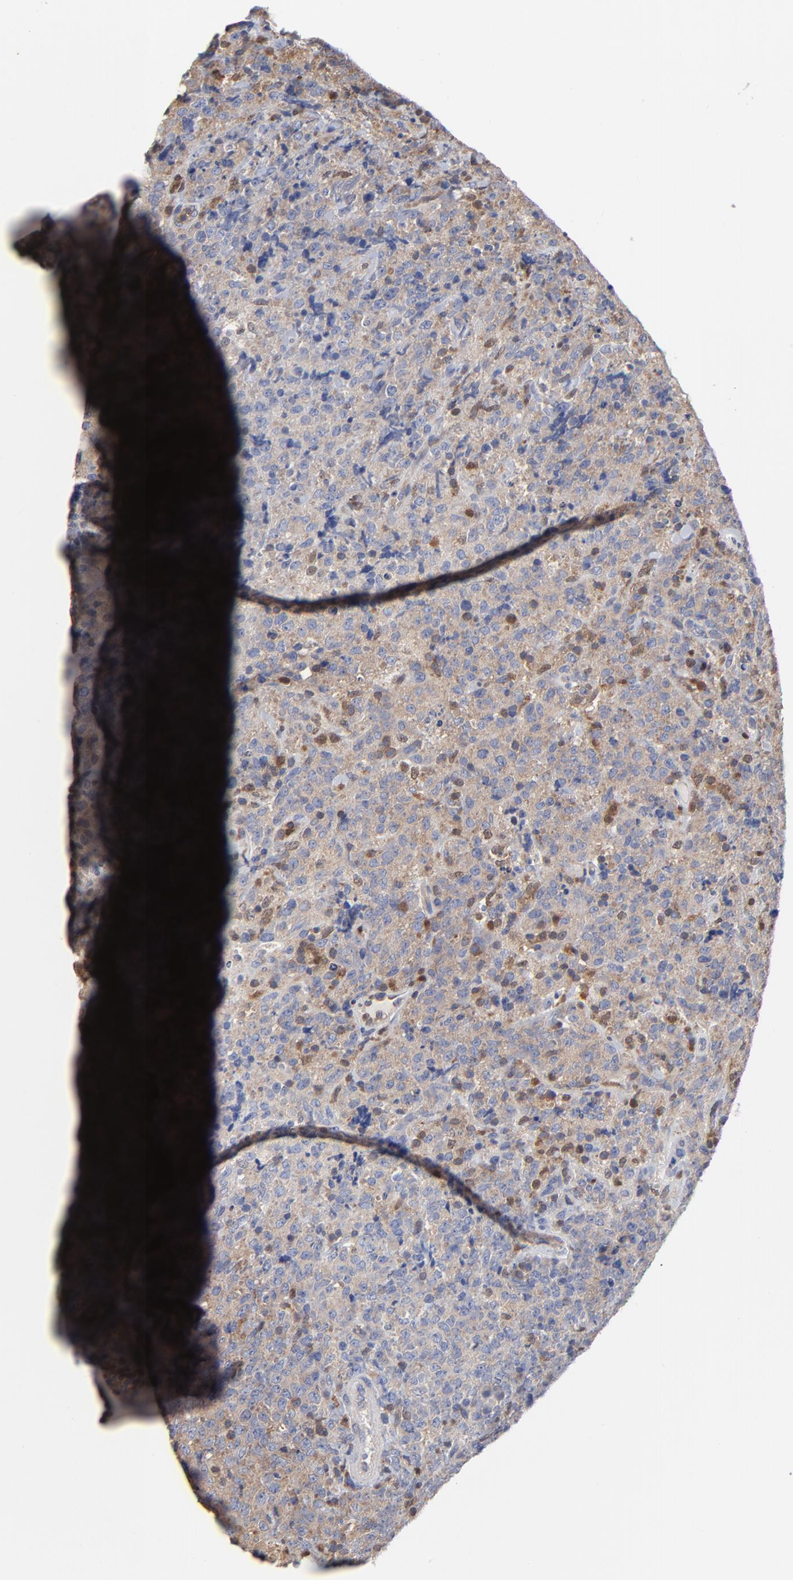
{"staining": {"intensity": "moderate", "quantity": "<25%", "location": "cytoplasmic/membranous"}, "tissue": "lymphoma", "cell_type": "Tumor cells", "image_type": "cancer", "snomed": [{"axis": "morphology", "description": "Malignant lymphoma, non-Hodgkin's type, High grade"}, {"axis": "topography", "description": "Tonsil"}], "caption": "IHC staining of high-grade malignant lymphoma, non-Hodgkin's type, which exhibits low levels of moderate cytoplasmic/membranous staining in about <25% of tumor cells indicating moderate cytoplasmic/membranous protein staining. The staining was performed using DAB (3,3'-diaminobenzidine) (brown) for protein detection and nuclei were counterstained in hematoxylin (blue).", "gene": "ARHGEF6", "patient": {"sex": "female", "age": 36}}